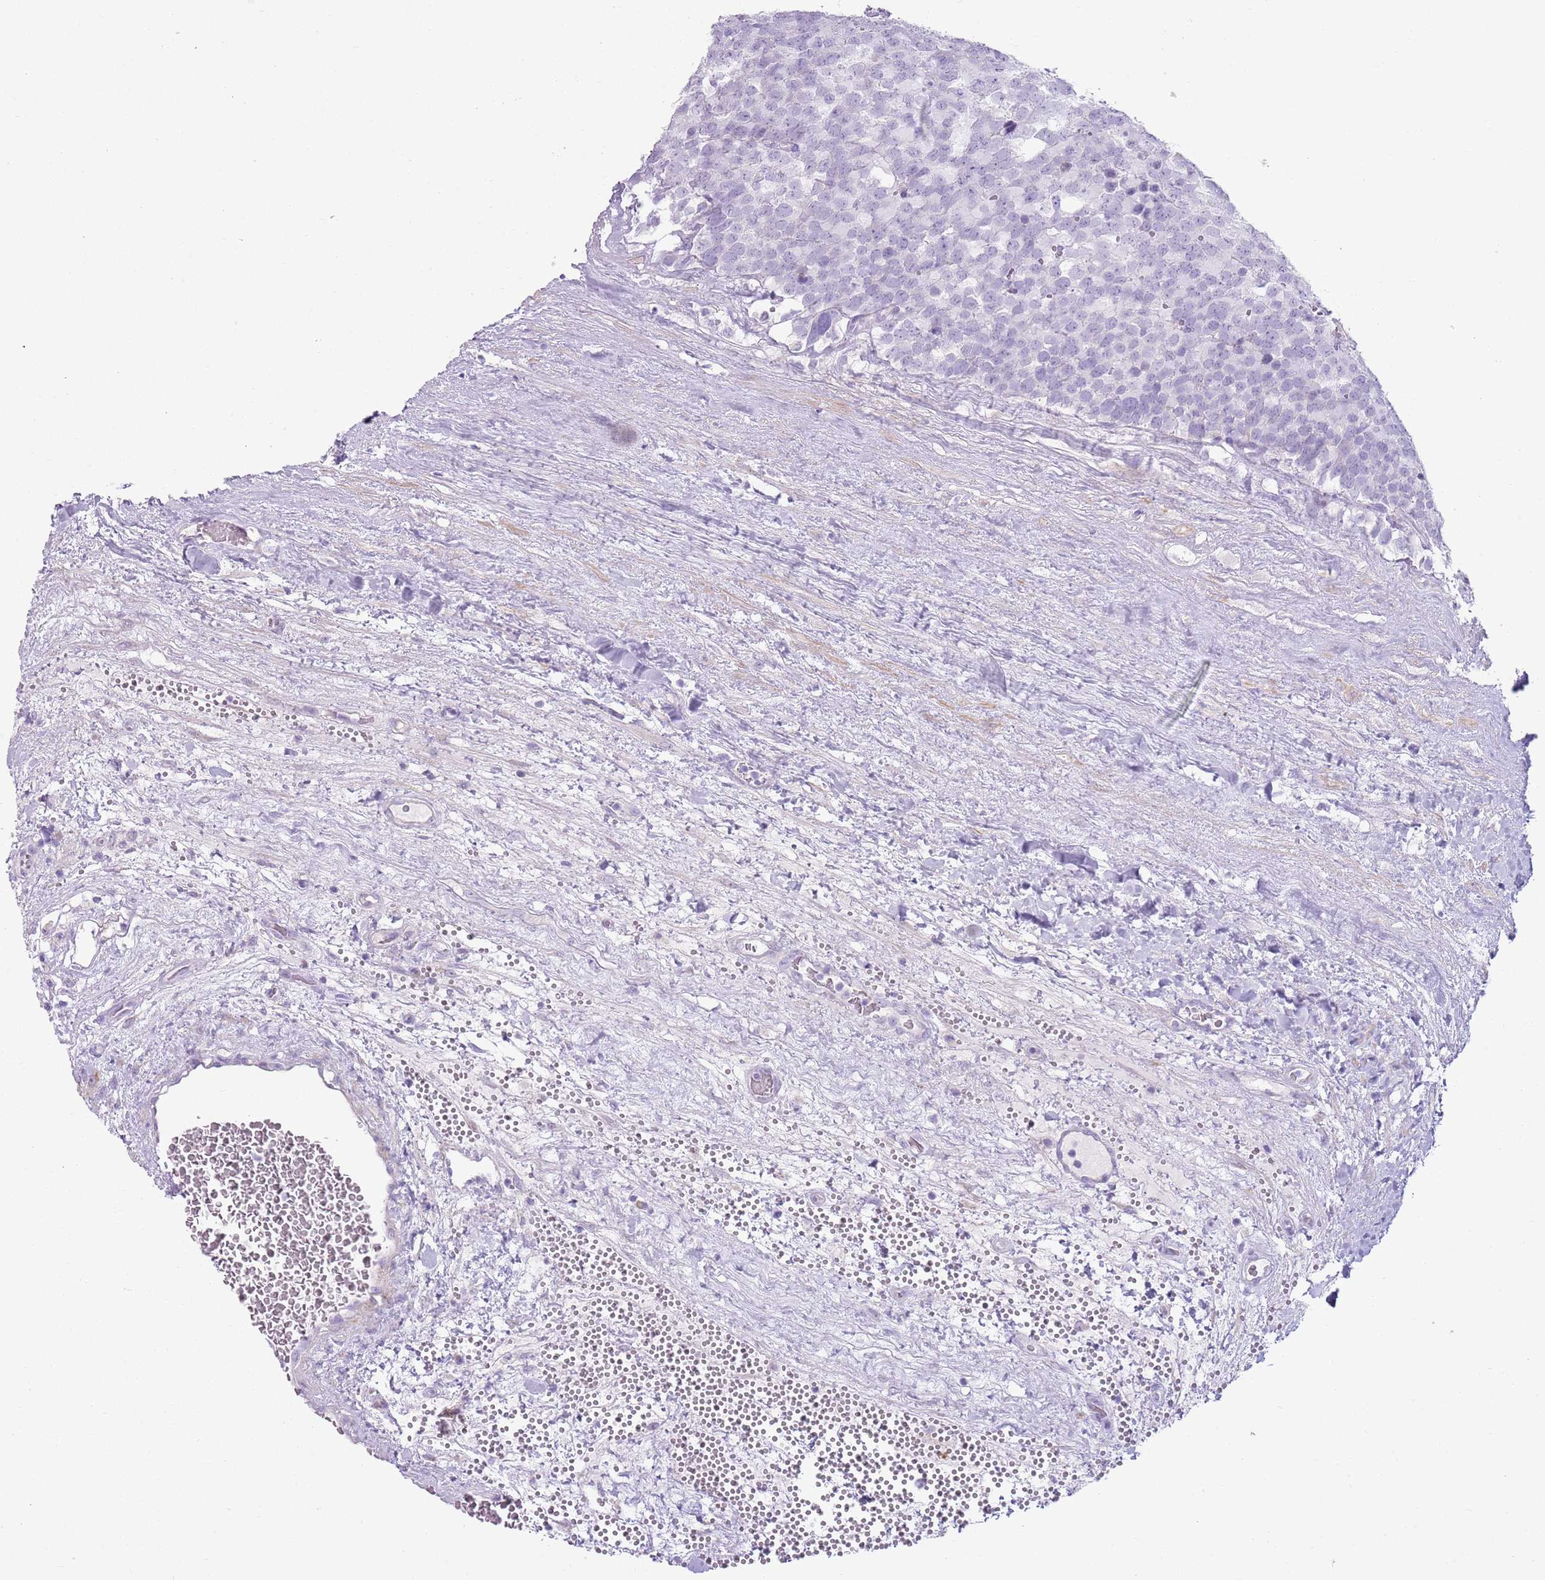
{"staining": {"intensity": "negative", "quantity": "none", "location": "none"}, "tissue": "testis cancer", "cell_type": "Tumor cells", "image_type": "cancer", "snomed": [{"axis": "morphology", "description": "Seminoma, NOS"}, {"axis": "topography", "description": "Testis"}], "caption": "Photomicrograph shows no protein positivity in tumor cells of testis cancer (seminoma) tissue.", "gene": "CD177", "patient": {"sex": "male", "age": 71}}